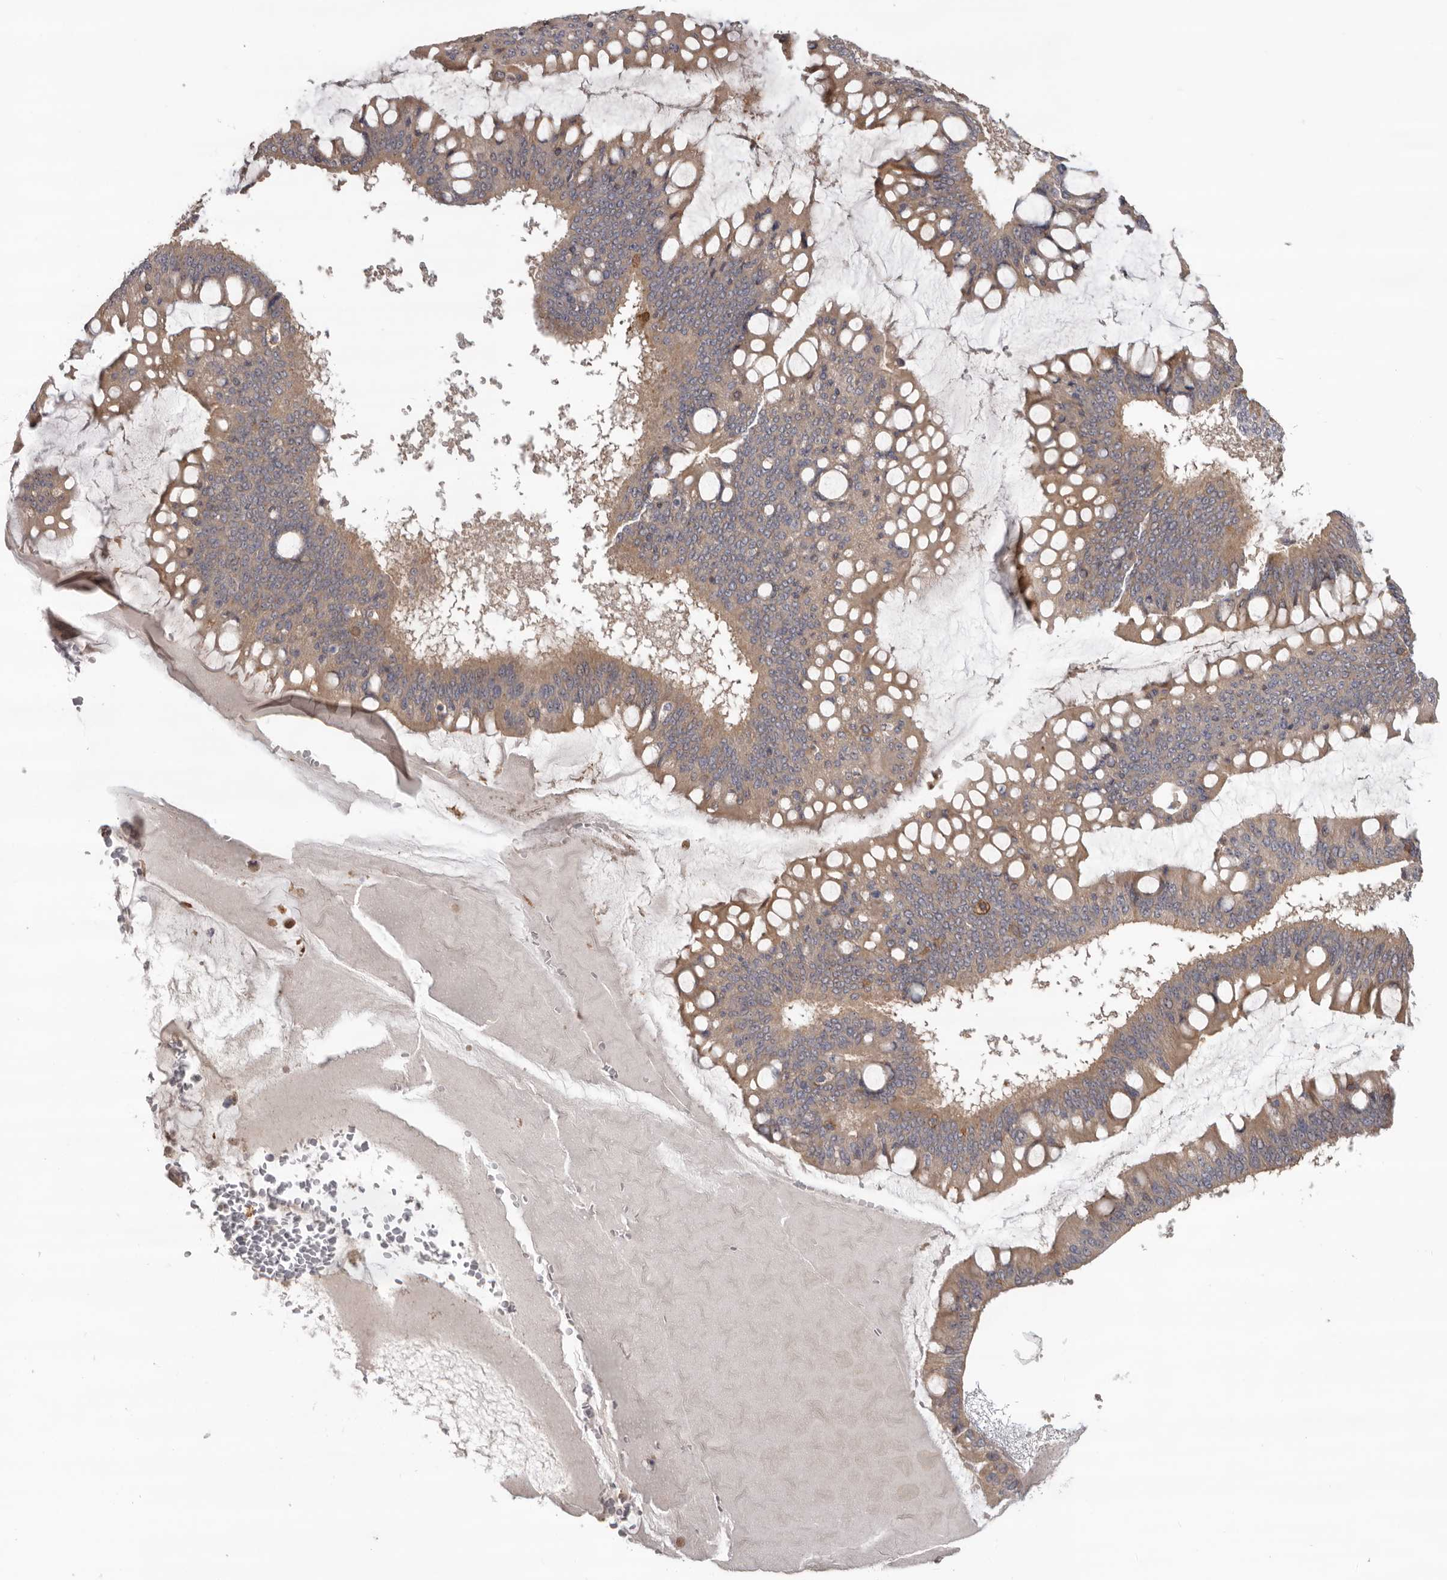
{"staining": {"intensity": "weak", "quantity": ">75%", "location": "cytoplasmic/membranous"}, "tissue": "ovarian cancer", "cell_type": "Tumor cells", "image_type": "cancer", "snomed": [{"axis": "morphology", "description": "Cystadenocarcinoma, mucinous, NOS"}, {"axis": "topography", "description": "Ovary"}], "caption": "This micrograph reveals ovarian mucinous cystadenocarcinoma stained with immunohistochemistry to label a protein in brown. The cytoplasmic/membranous of tumor cells show weak positivity for the protein. Nuclei are counter-stained blue.", "gene": "HINT3", "patient": {"sex": "female", "age": 73}}